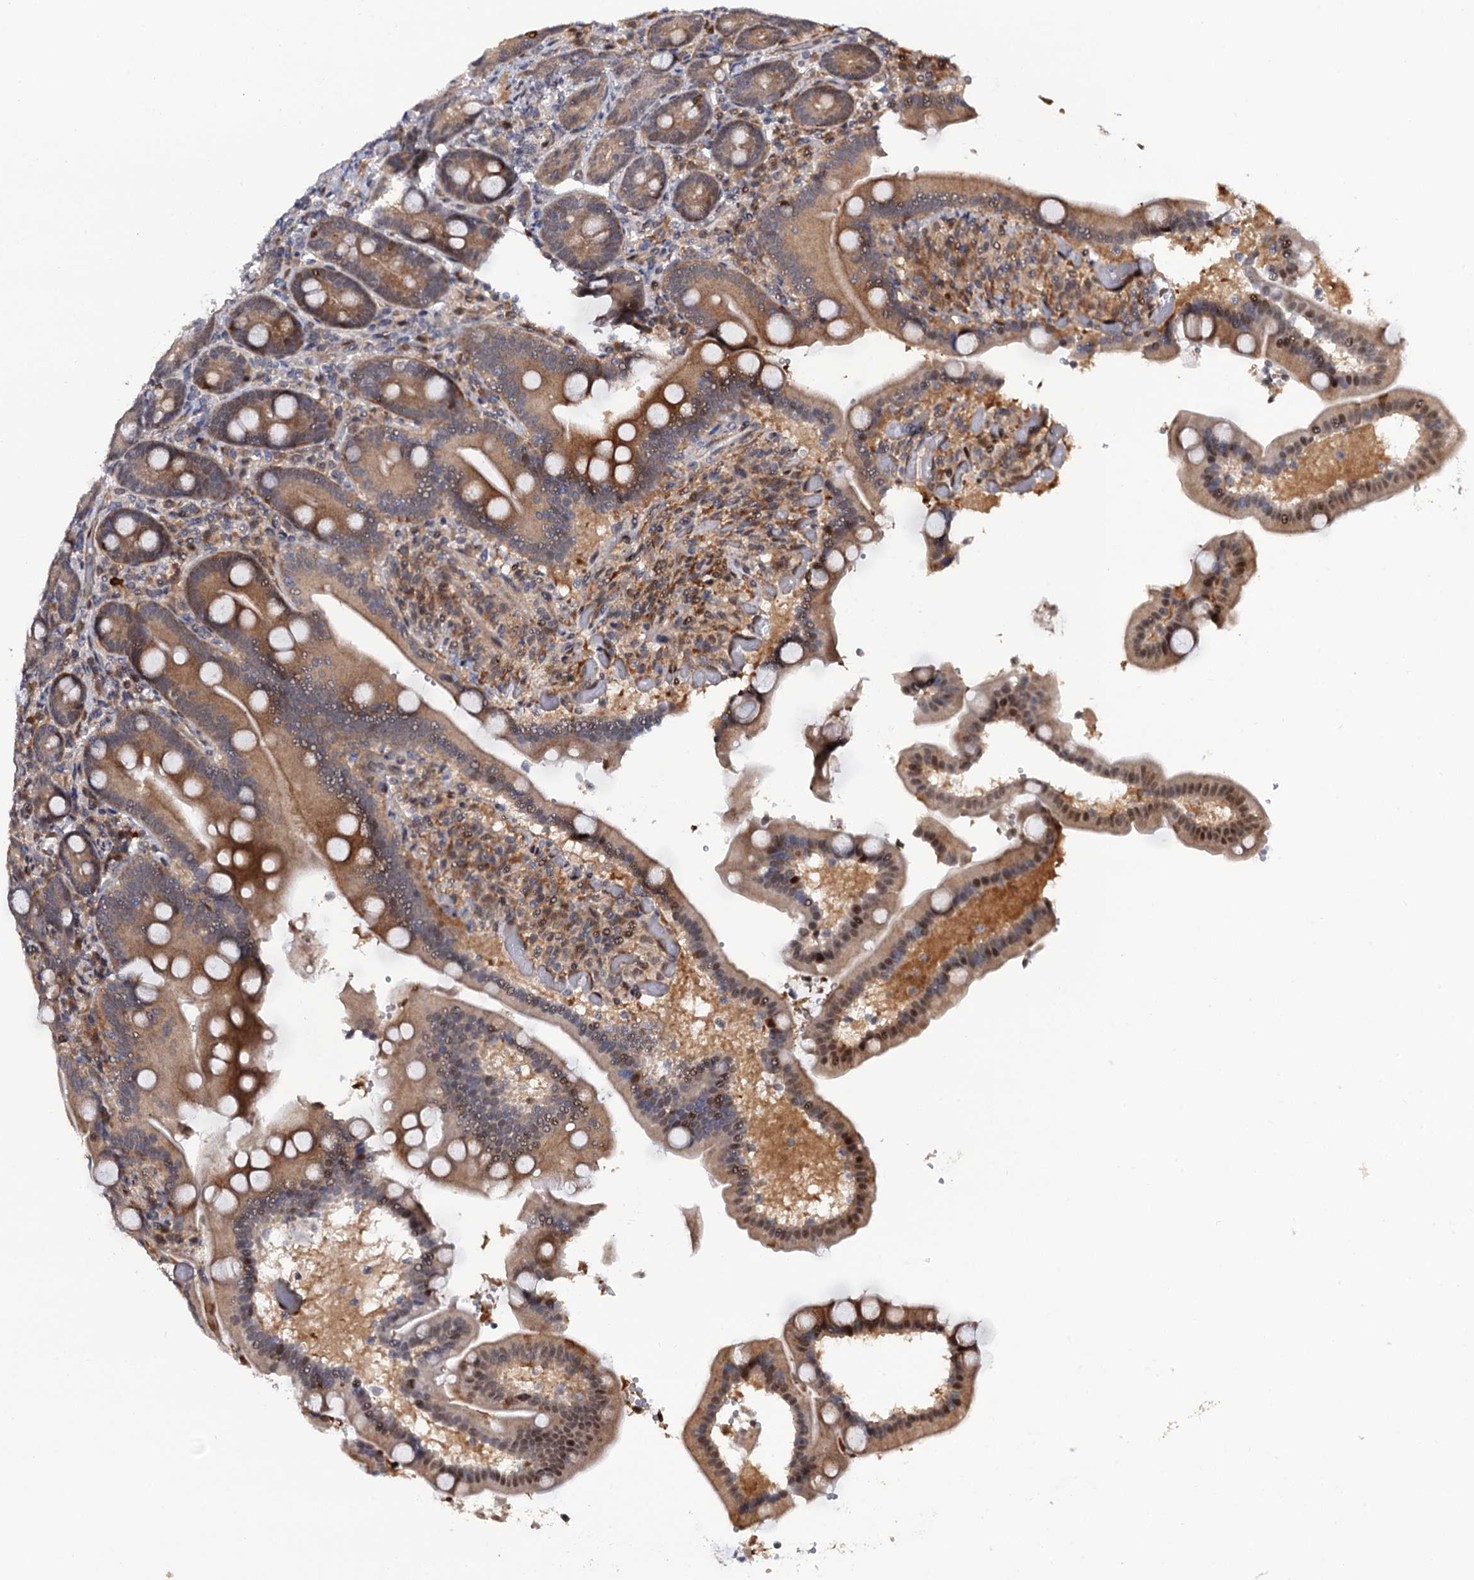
{"staining": {"intensity": "moderate", "quantity": "25%-75%", "location": "cytoplasmic/membranous,nuclear"}, "tissue": "duodenum", "cell_type": "Glandular cells", "image_type": "normal", "snomed": [{"axis": "morphology", "description": "Normal tissue, NOS"}, {"axis": "topography", "description": "Duodenum"}], "caption": "Immunohistochemistry (IHC) (DAB) staining of unremarkable duodenum reveals moderate cytoplasmic/membranous,nuclear protein expression in approximately 25%-75% of glandular cells.", "gene": "CDC23", "patient": {"sex": "female", "age": 62}}